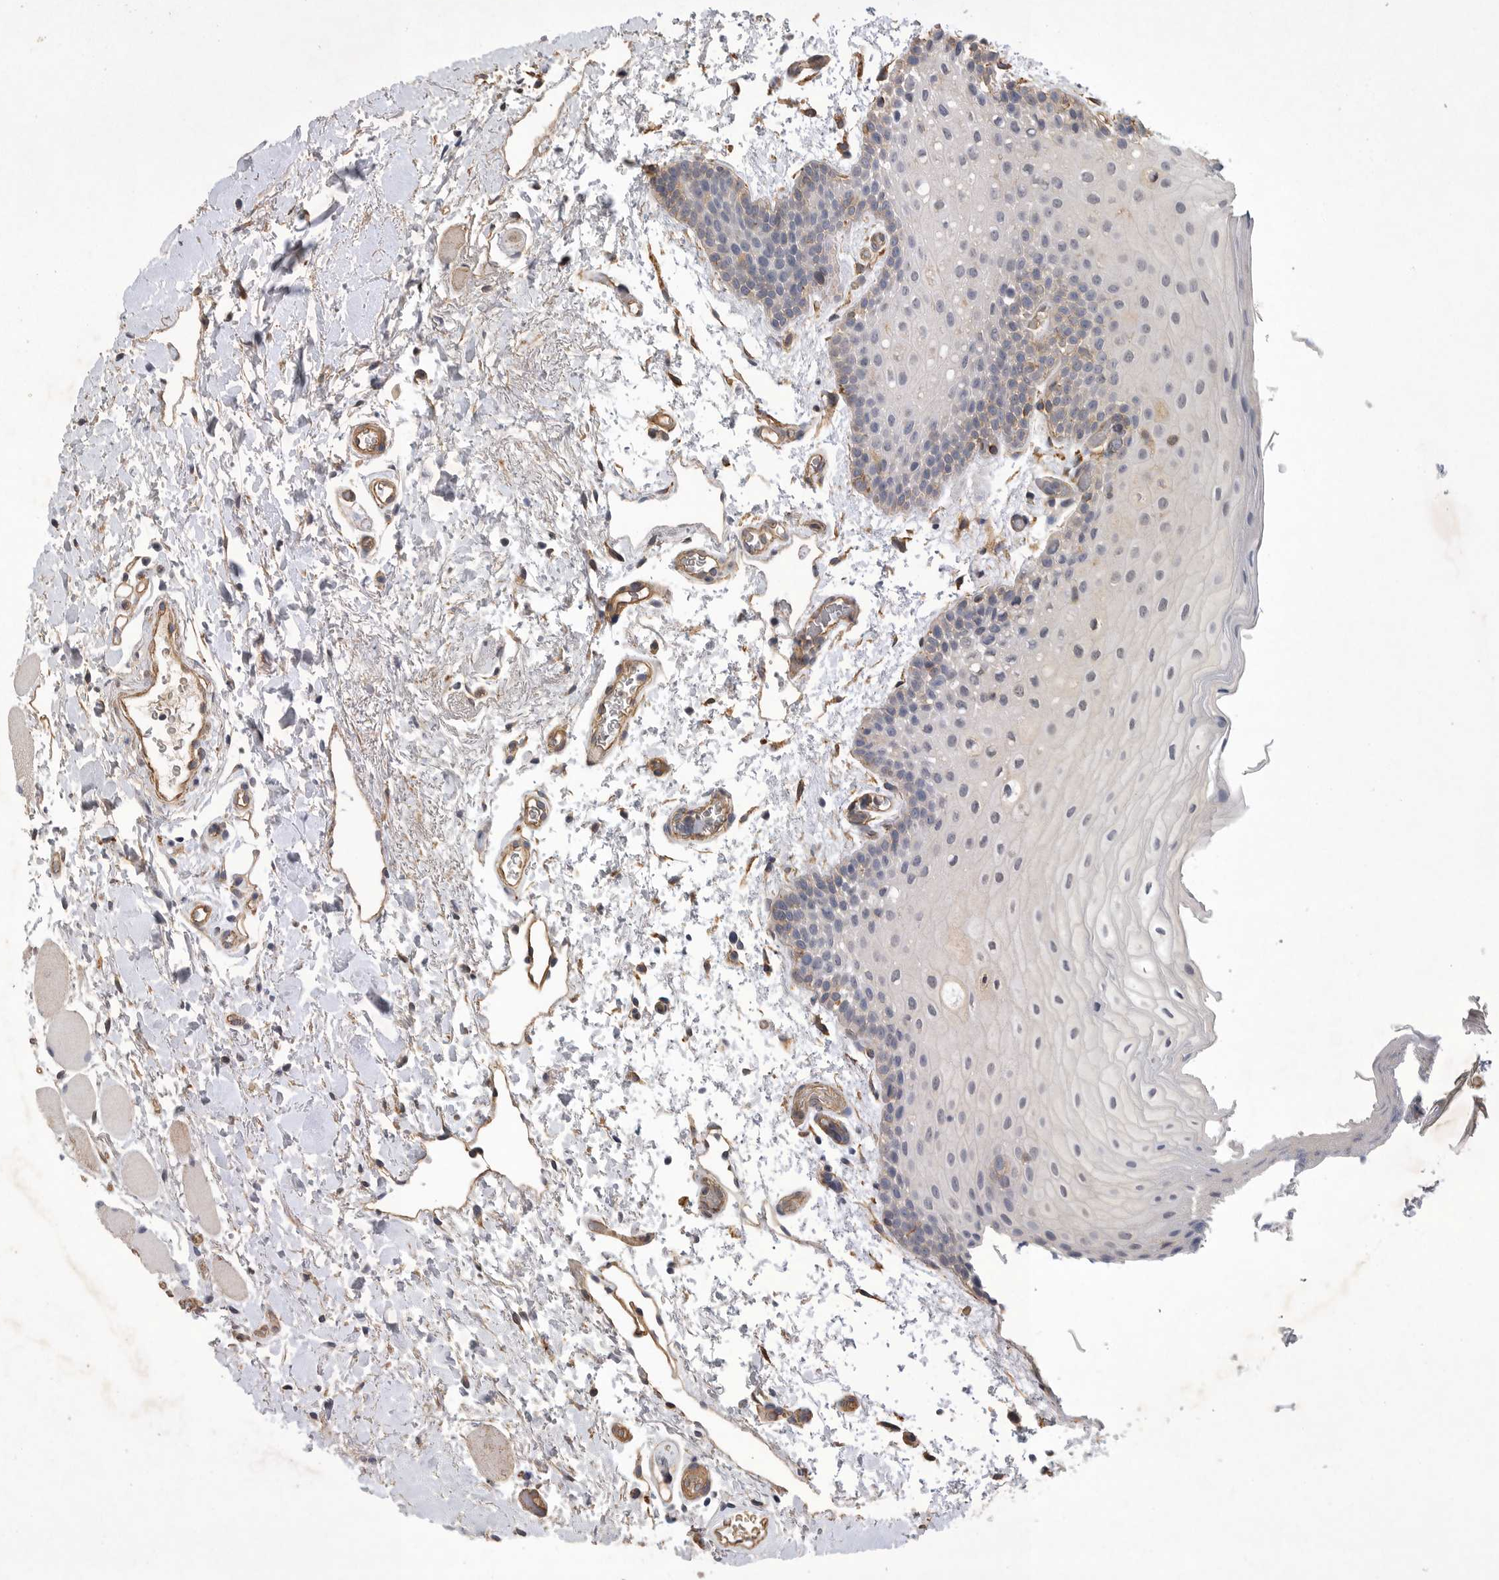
{"staining": {"intensity": "negative", "quantity": "none", "location": "none"}, "tissue": "oral mucosa", "cell_type": "Squamous epithelial cells", "image_type": "normal", "snomed": [{"axis": "morphology", "description": "Normal tissue, NOS"}, {"axis": "topography", "description": "Oral tissue"}], "caption": "DAB (3,3'-diaminobenzidine) immunohistochemical staining of unremarkable oral mucosa shows no significant staining in squamous epithelial cells. (Immunohistochemistry, brightfield microscopy, high magnification).", "gene": "ANKFY1", "patient": {"sex": "male", "age": 62}}